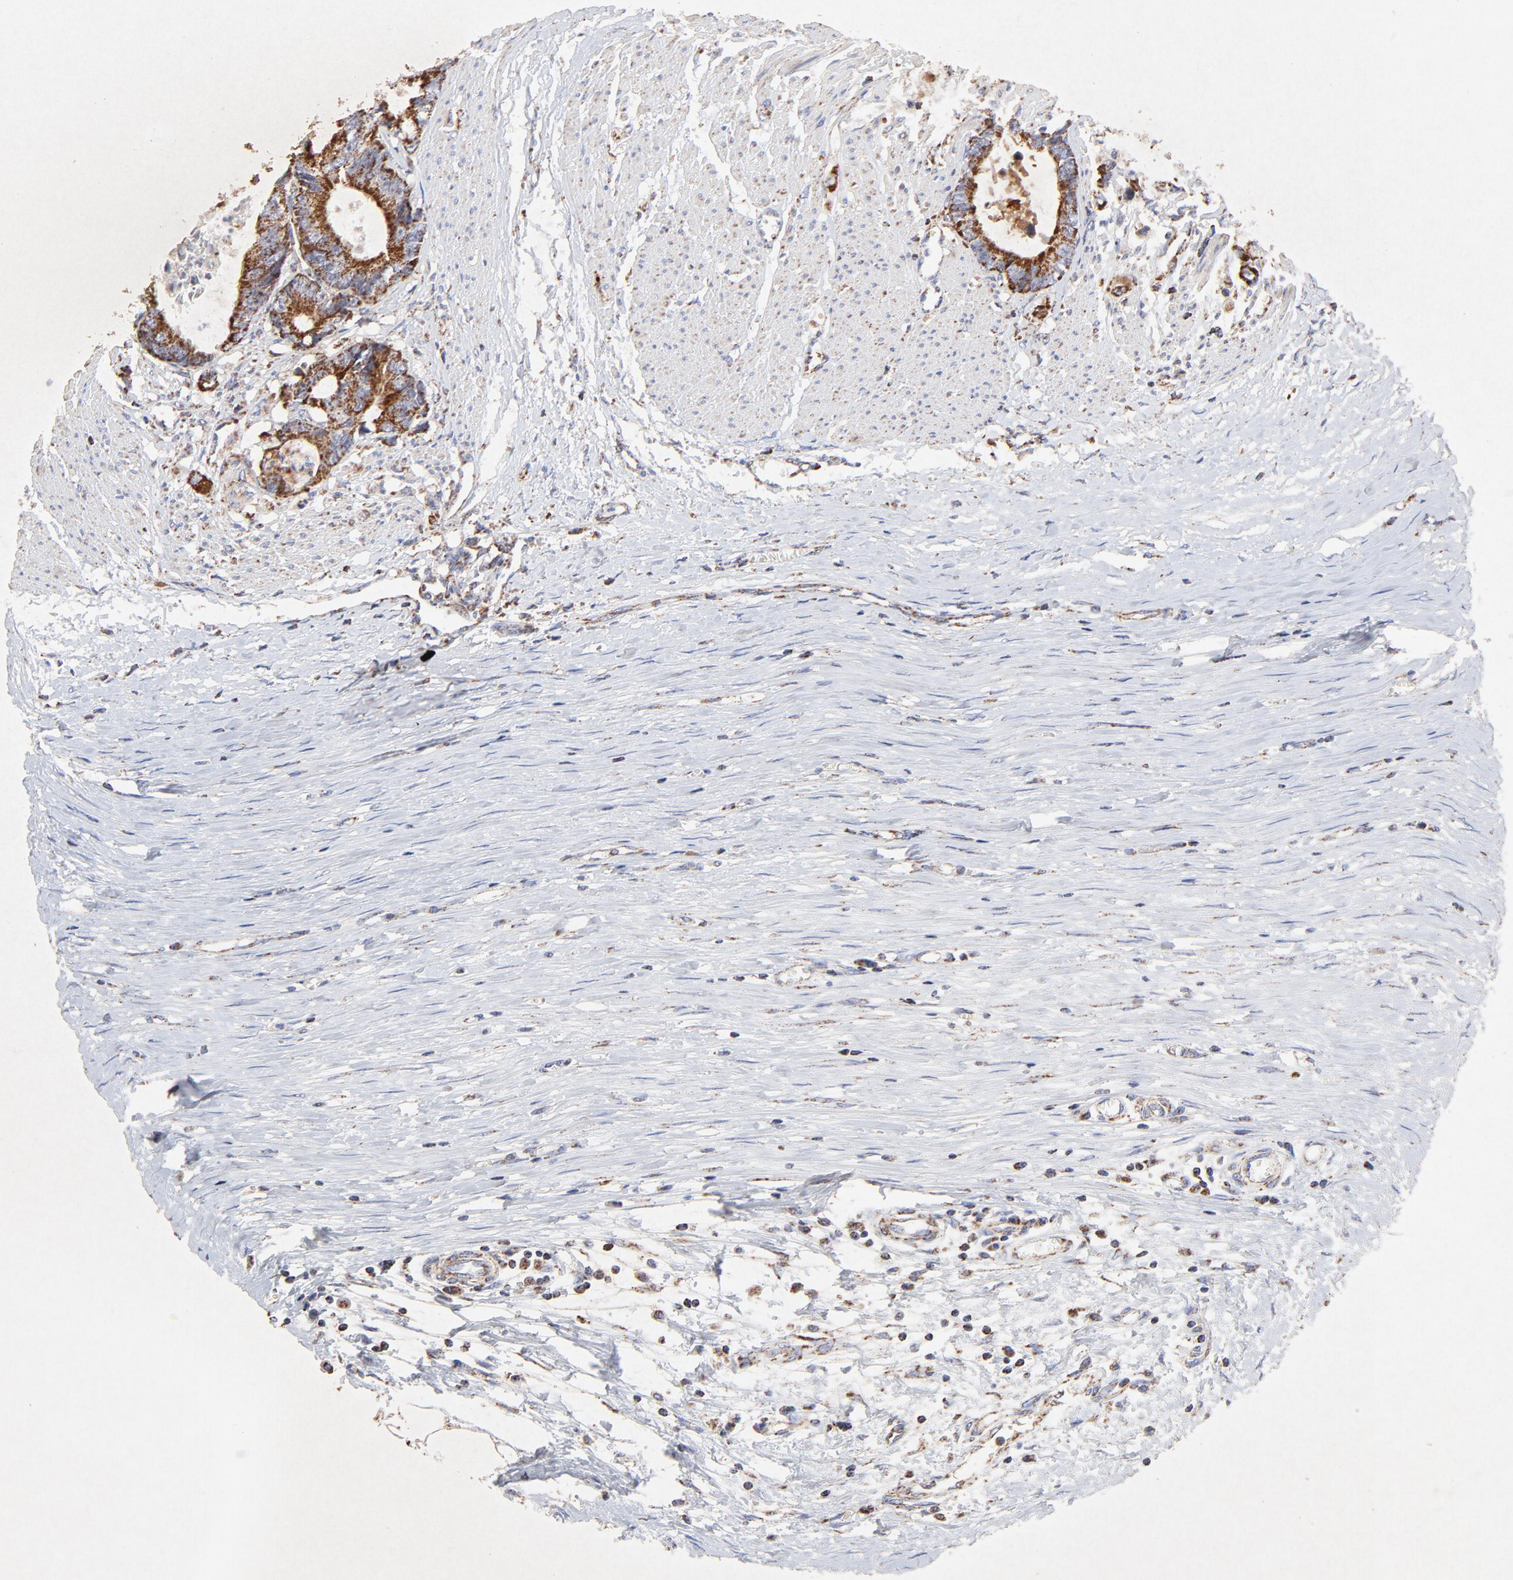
{"staining": {"intensity": "strong", "quantity": ">75%", "location": "cytoplasmic/membranous"}, "tissue": "colorectal cancer", "cell_type": "Tumor cells", "image_type": "cancer", "snomed": [{"axis": "morphology", "description": "Adenocarcinoma, NOS"}, {"axis": "topography", "description": "Rectum"}], "caption": "DAB immunohistochemical staining of colorectal adenocarcinoma shows strong cytoplasmic/membranous protein expression in about >75% of tumor cells.", "gene": "SSBP1", "patient": {"sex": "female", "age": 98}}